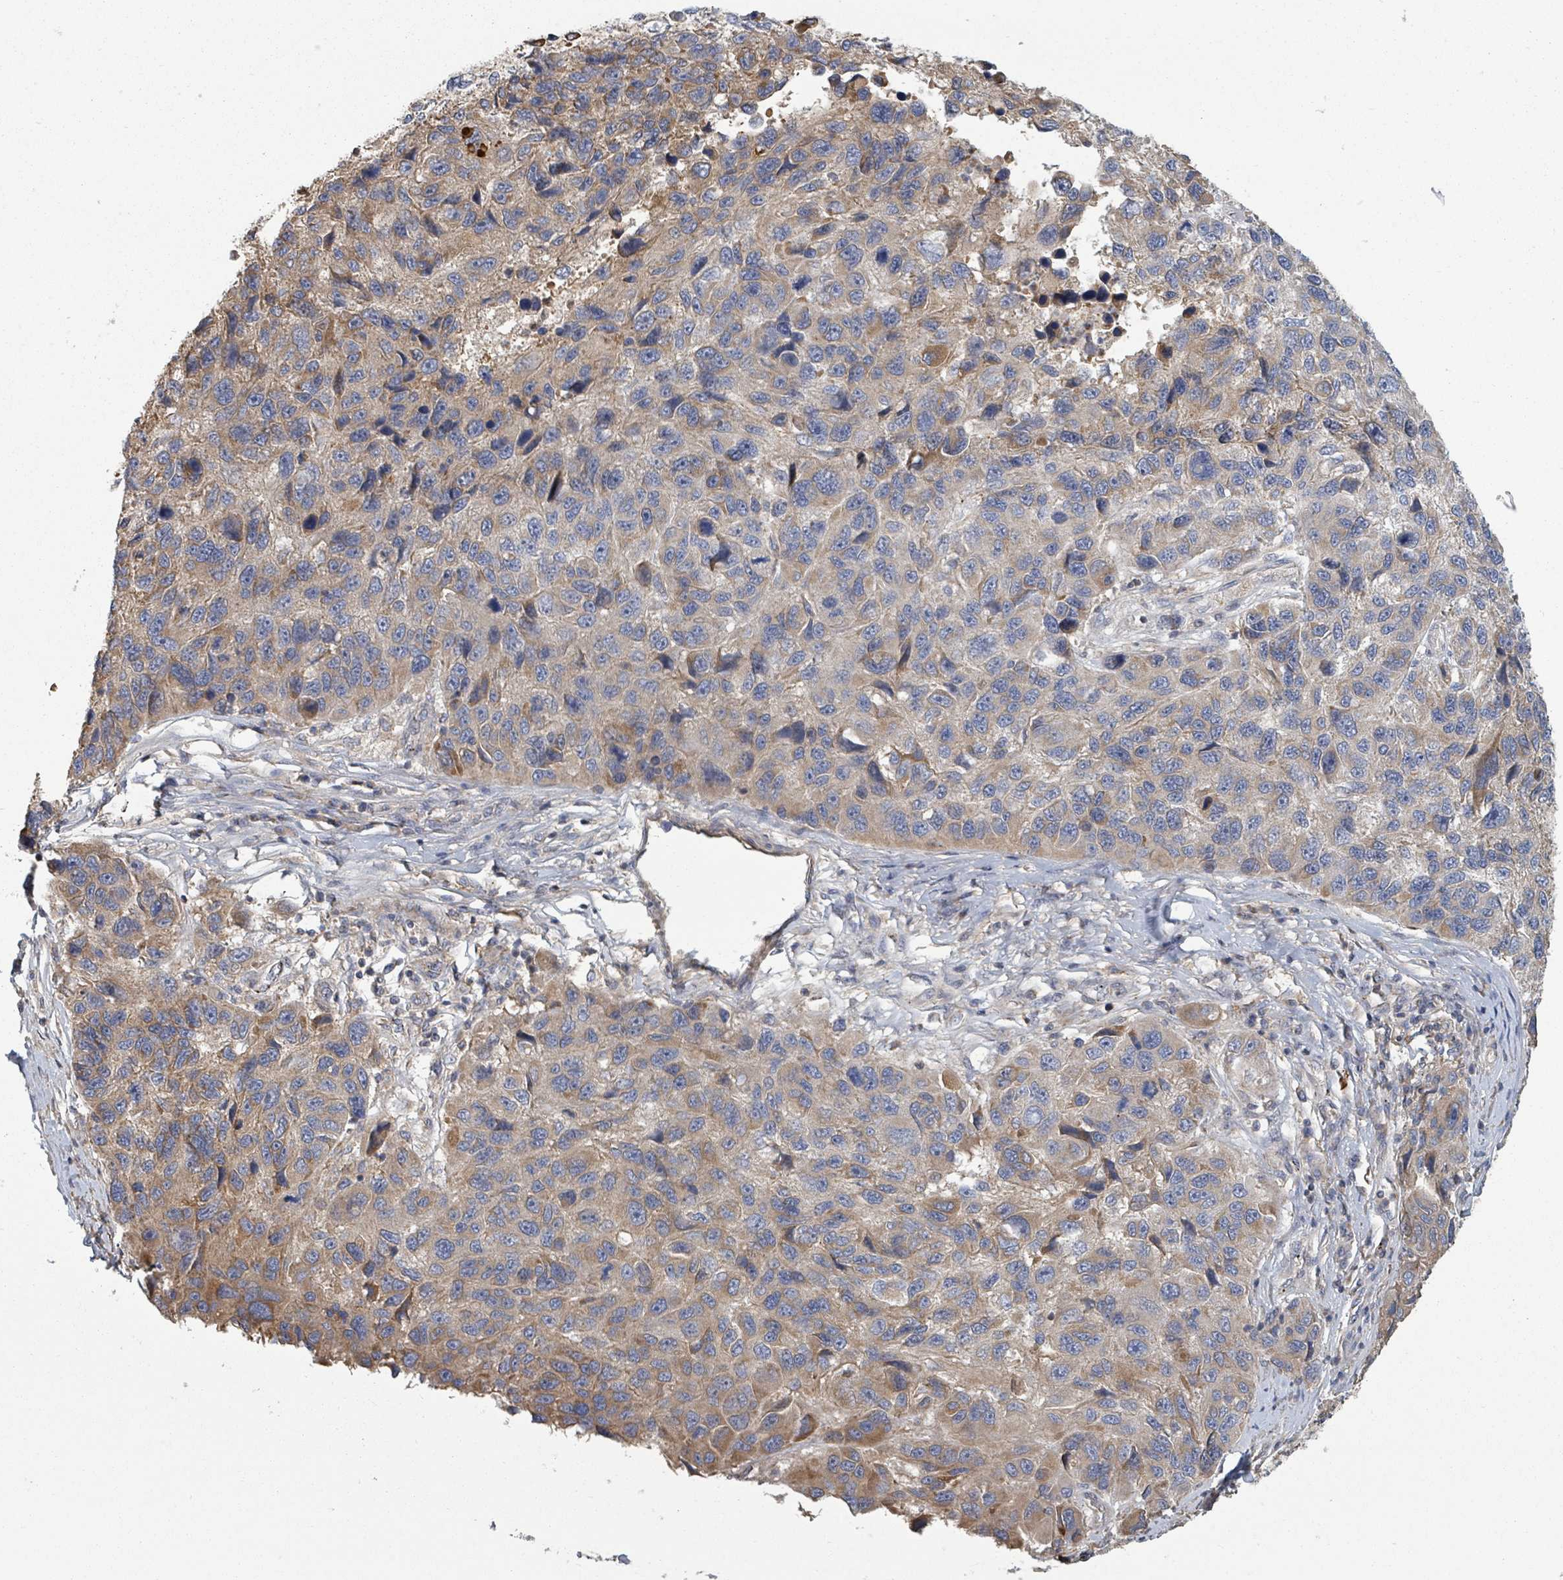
{"staining": {"intensity": "moderate", "quantity": "25%-75%", "location": "cytoplasmic/membranous"}, "tissue": "melanoma", "cell_type": "Tumor cells", "image_type": "cancer", "snomed": [{"axis": "morphology", "description": "Malignant melanoma, NOS"}, {"axis": "topography", "description": "Skin"}], "caption": "The image shows staining of melanoma, revealing moderate cytoplasmic/membranous protein positivity (brown color) within tumor cells.", "gene": "GABBR1", "patient": {"sex": "male", "age": 53}}